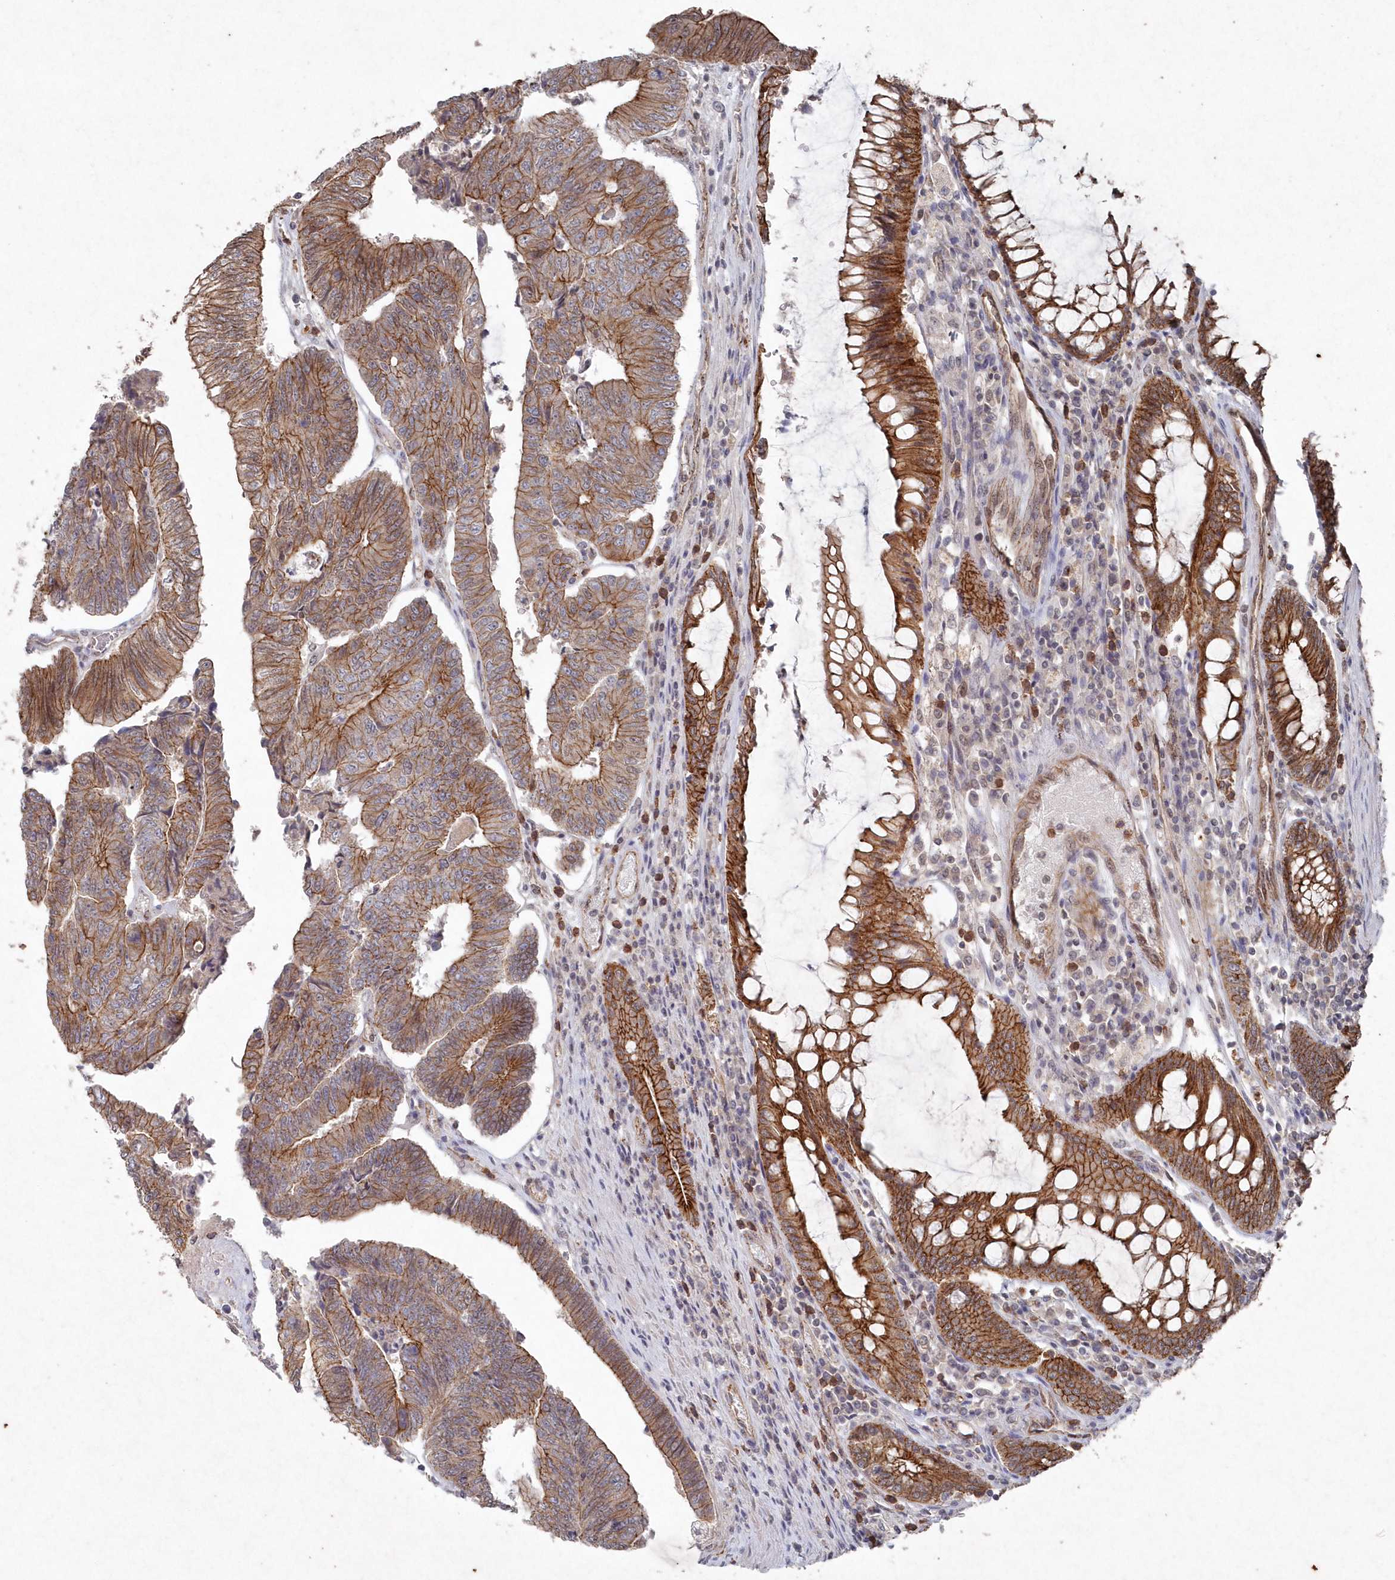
{"staining": {"intensity": "strong", "quantity": ">75%", "location": "cytoplasmic/membranous"}, "tissue": "colorectal cancer", "cell_type": "Tumor cells", "image_type": "cancer", "snomed": [{"axis": "morphology", "description": "Adenocarcinoma, NOS"}, {"axis": "topography", "description": "Colon"}], "caption": "A histopathology image showing strong cytoplasmic/membranous staining in approximately >75% of tumor cells in adenocarcinoma (colorectal), as visualized by brown immunohistochemical staining.", "gene": "VSIG2", "patient": {"sex": "female", "age": 67}}